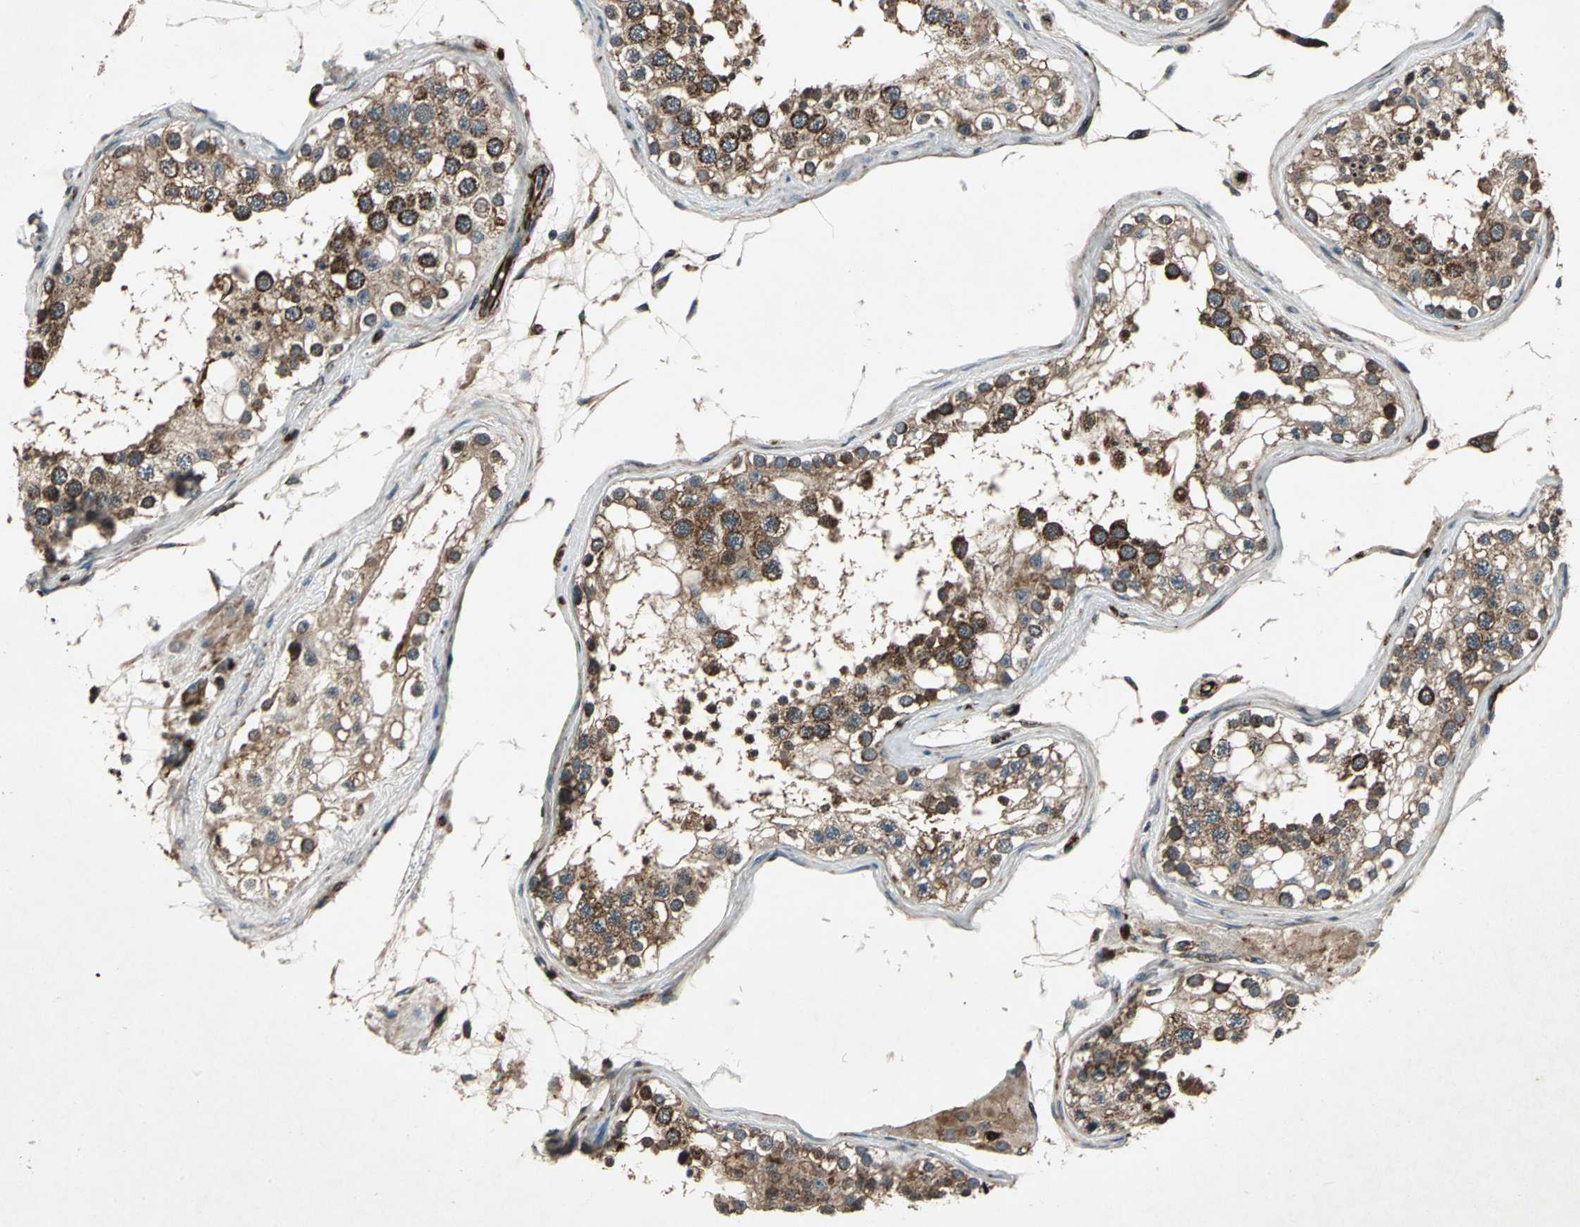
{"staining": {"intensity": "strong", "quantity": ">75%", "location": "cytoplasmic/membranous,nuclear"}, "tissue": "testis", "cell_type": "Cells in seminiferous ducts", "image_type": "normal", "snomed": [{"axis": "morphology", "description": "Normal tissue, NOS"}, {"axis": "topography", "description": "Testis"}], "caption": "Protein staining of unremarkable testis shows strong cytoplasmic/membranous,nuclear positivity in about >75% of cells in seminiferous ducts.", "gene": "EXD2", "patient": {"sex": "male", "age": 68}}